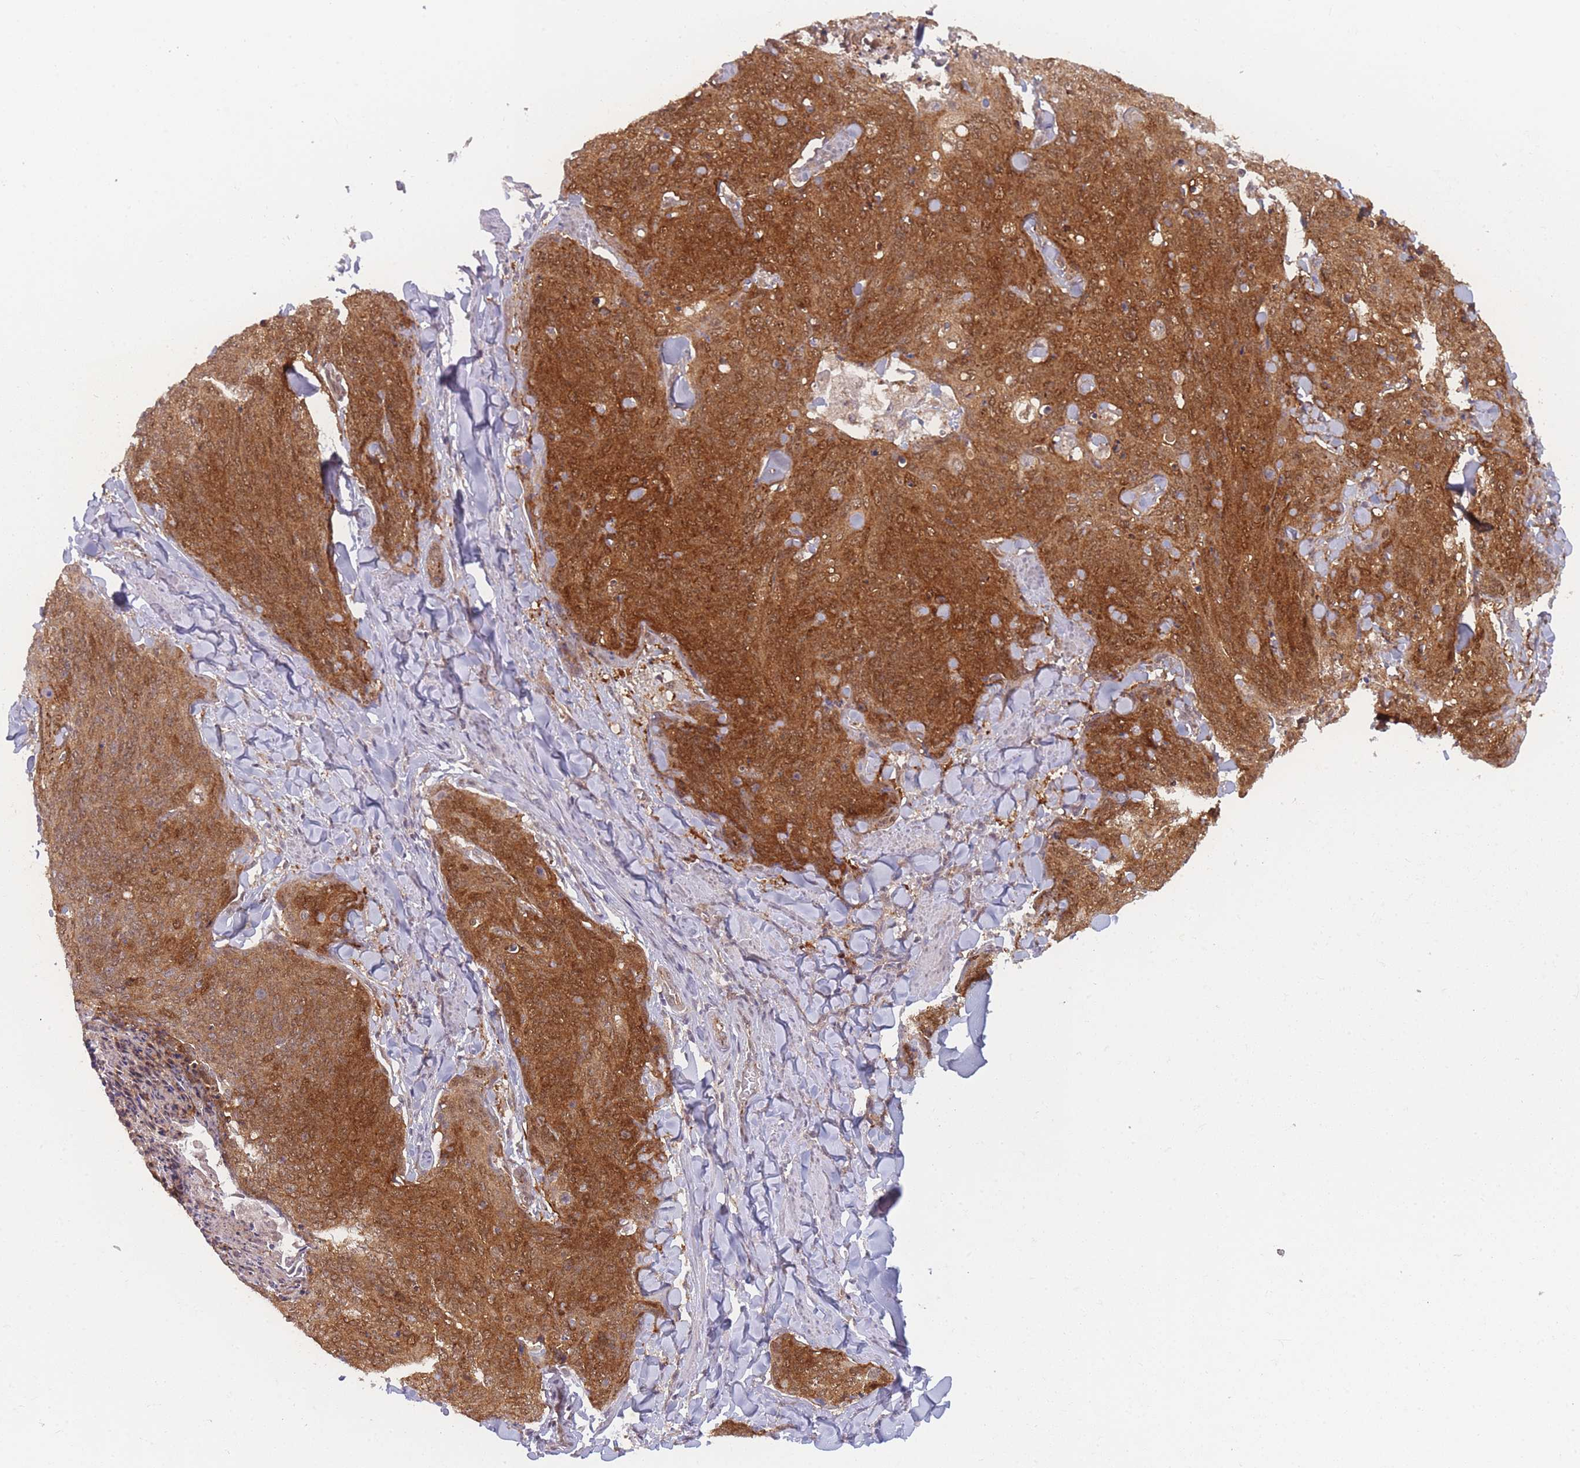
{"staining": {"intensity": "strong", "quantity": ">75%", "location": "cytoplasmic/membranous"}, "tissue": "skin cancer", "cell_type": "Tumor cells", "image_type": "cancer", "snomed": [{"axis": "morphology", "description": "Squamous cell carcinoma, NOS"}, {"axis": "topography", "description": "Skin"}, {"axis": "topography", "description": "Vulva"}], "caption": "The immunohistochemical stain labels strong cytoplasmic/membranous staining in tumor cells of skin cancer (squamous cell carcinoma) tissue.", "gene": "MRI1", "patient": {"sex": "female", "age": 85}}